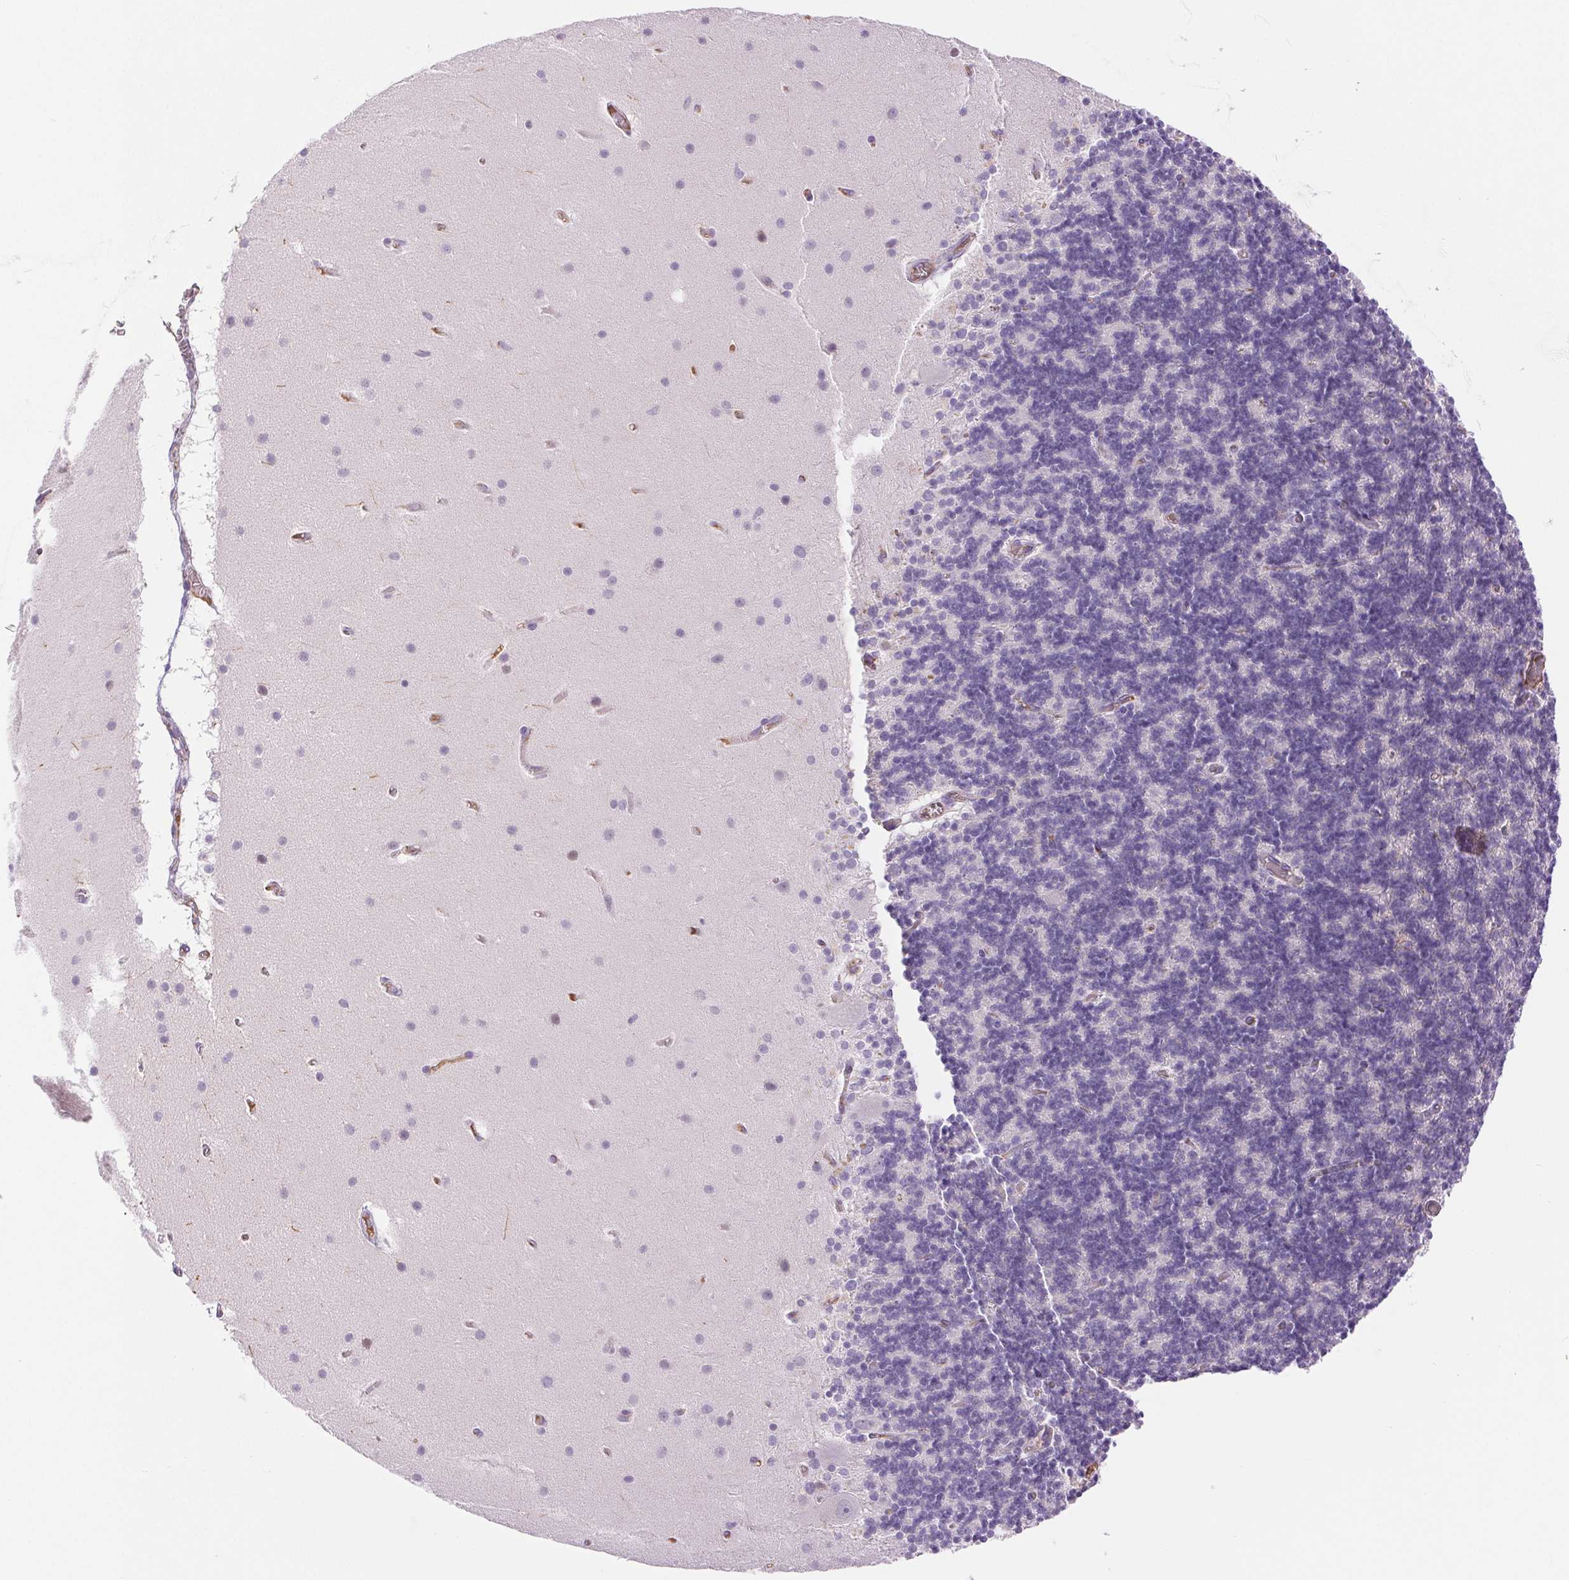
{"staining": {"intensity": "negative", "quantity": "none", "location": "none"}, "tissue": "cerebellum", "cell_type": "Cells in granular layer", "image_type": "normal", "snomed": [{"axis": "morphology", "description": "Normal tissue, NOS"}, {"axis": "topography", "description": "Cerebellum"}], "caption": "Immunohistochemistry image of normal cerebellum stained for a protein (brown), which exhibits no expression in cells in granular layer. (Brightfield microscopy of DAB (3,3'-diaminobenzidine) immunohistochemistry (IHC) at high magnification).", "gene": "IFIT1B", "patient": {"sex": "male", "age": 70}}